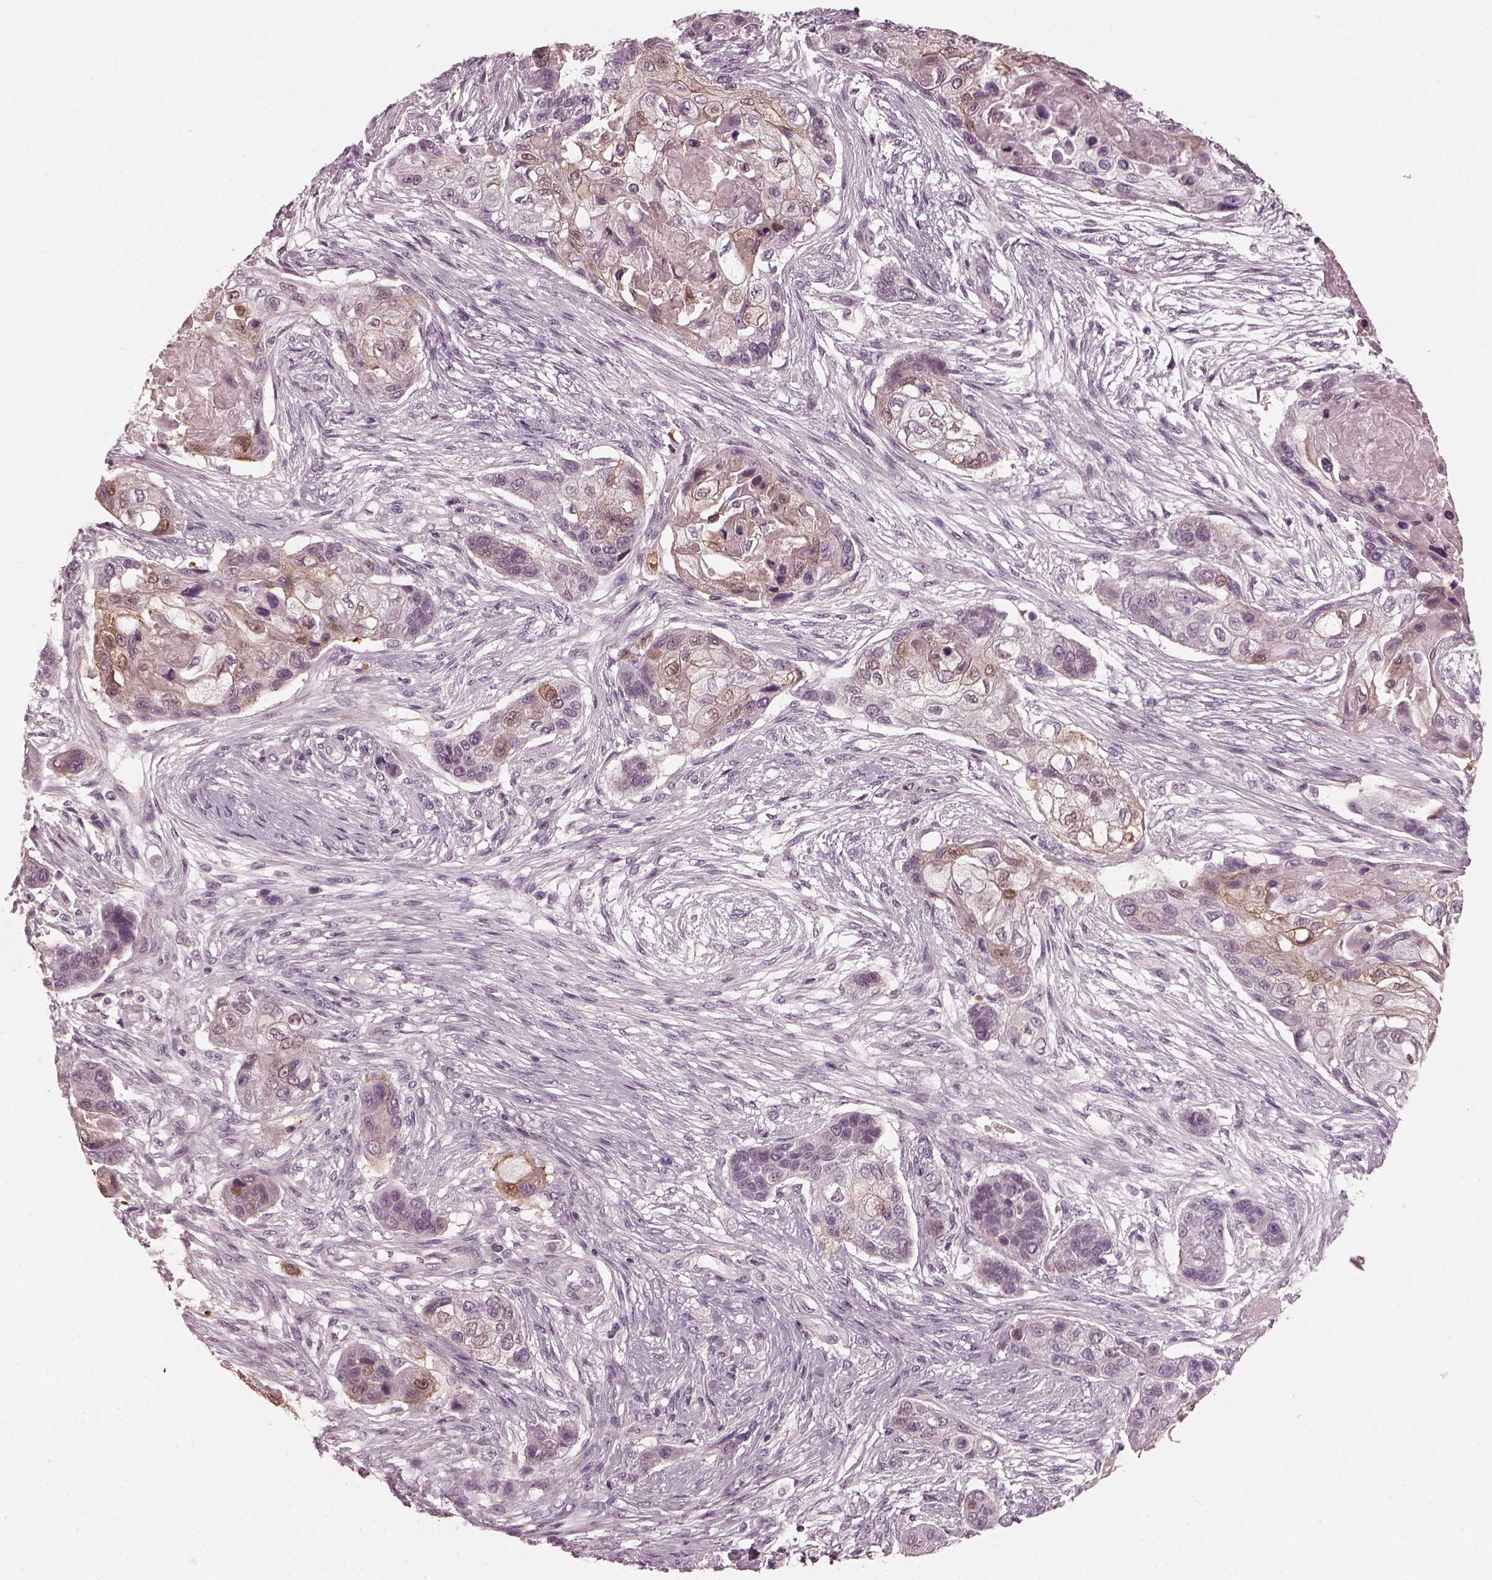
{"staining": {"intensity": "negative", "quantity": "none", "location": "none"}, "tissue": "lung cancer", "cell_type": "Tumor cells", "image_type": "cancer", "snomed": [{"axis": "morphology", "description": "Squamous cell carcinoma, NOS"}, {"axis": "topography", "description": "Lung"}], "caption": "Immunohistochemistry (IHC) of squamous cell carcinoma (lung) reveals no expression in tumor cells. (DAB immunohistochemistry with hematoxylin counter stain).", "gene": "CHIT1", "patient": {"sex": "male", "age": 69}}